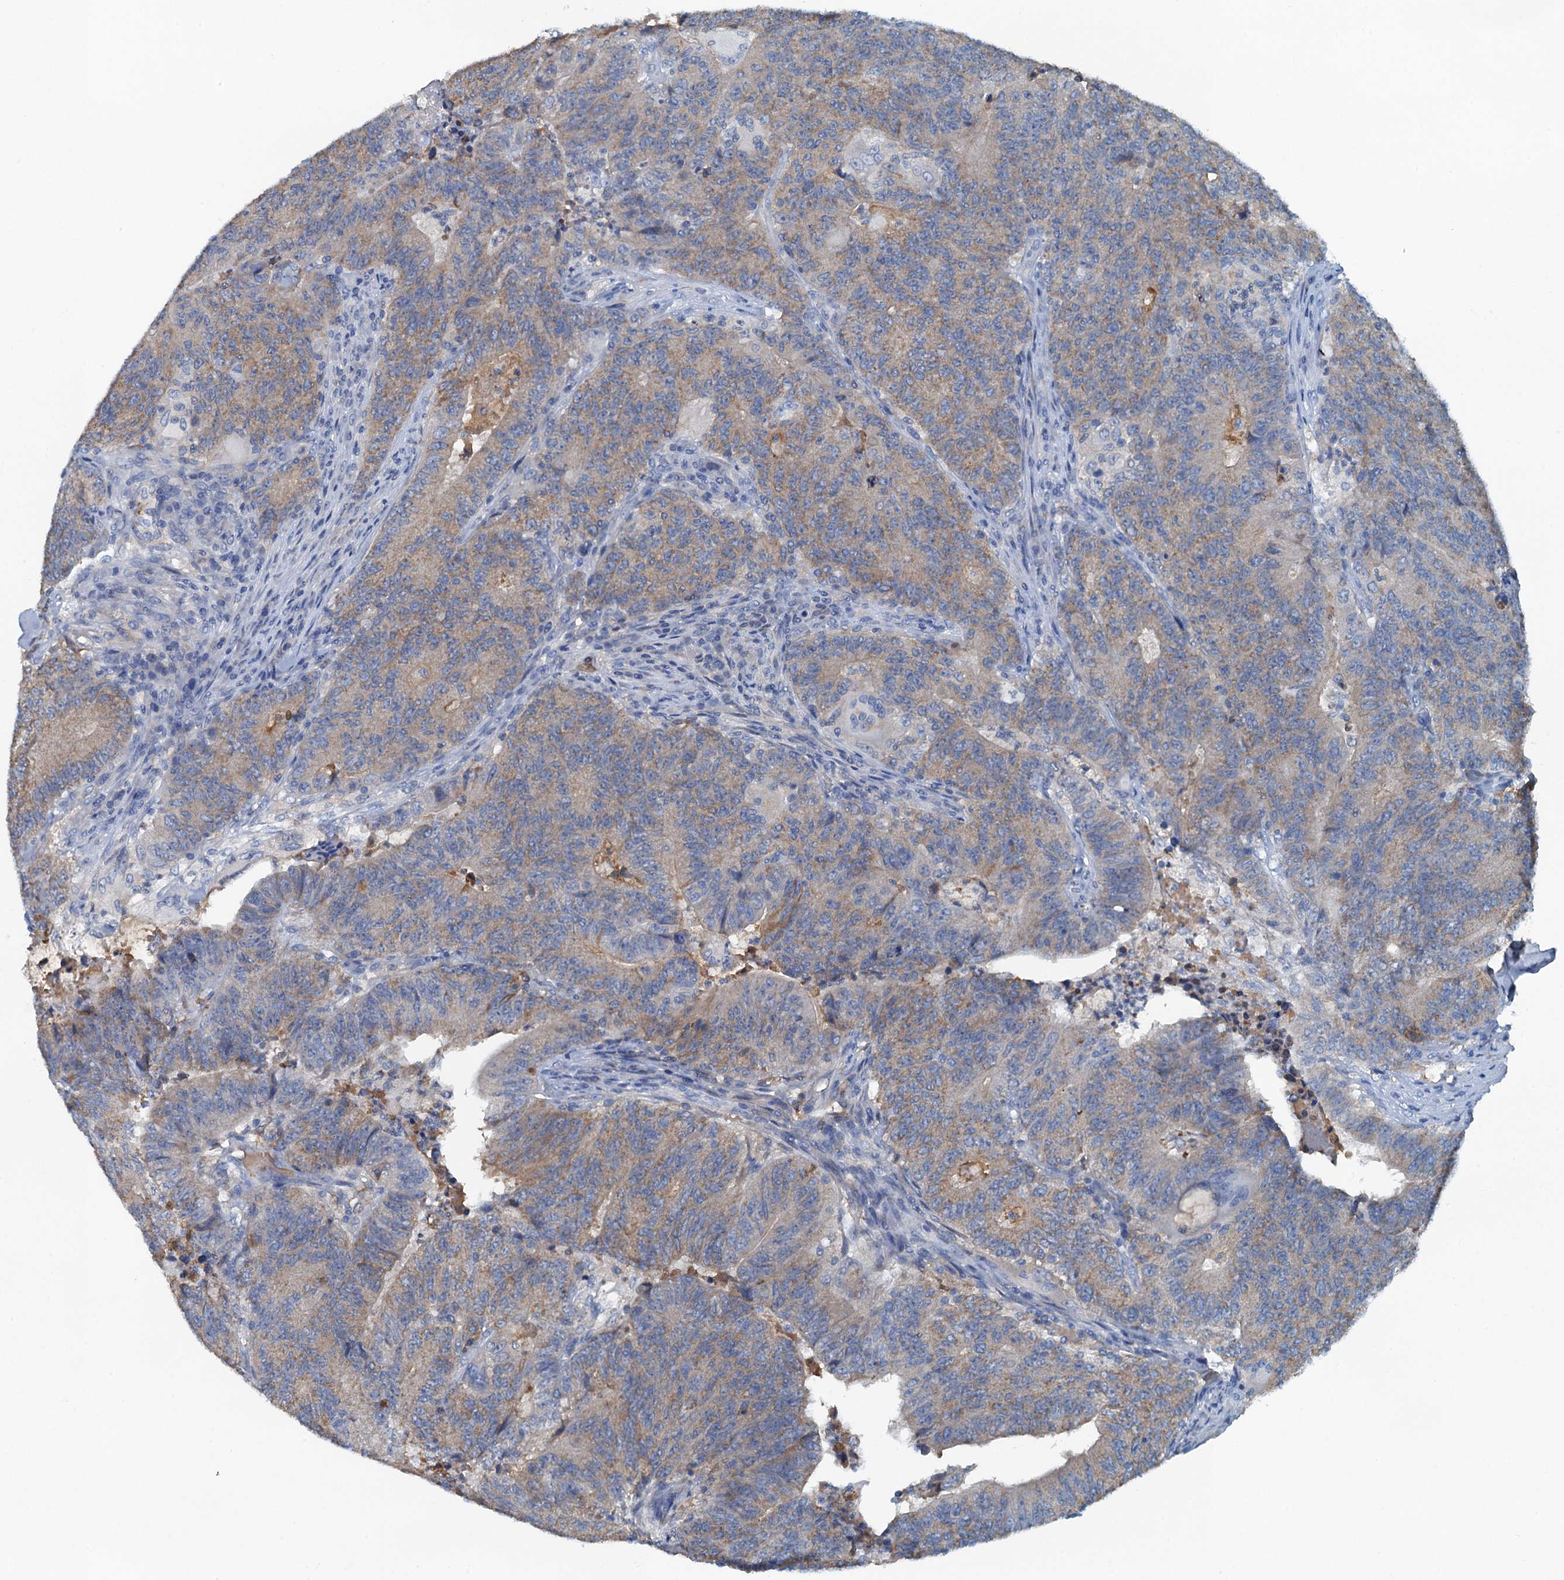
{"staining": {"intensity": "weak", "quantity": ">75%", "location": "cytoplasmic/membranous"}, "tissue": "colorectal cancer", "cell_type": "Tumor cells", "image_type": "cancer", "snomed": [{"axis": "morphology", "description": "Adenocarcinoma, NOS"}, {"axis": "topography", "description": "Colon"}], "caption": "The histopathology image reveals a brown stain indicating the presence of a protein in the cytoplasmic/membranous of tumor cells in colorectal cancer.", "gene": "LSM14B", "patient": {"sex": "female", "age": 75}}